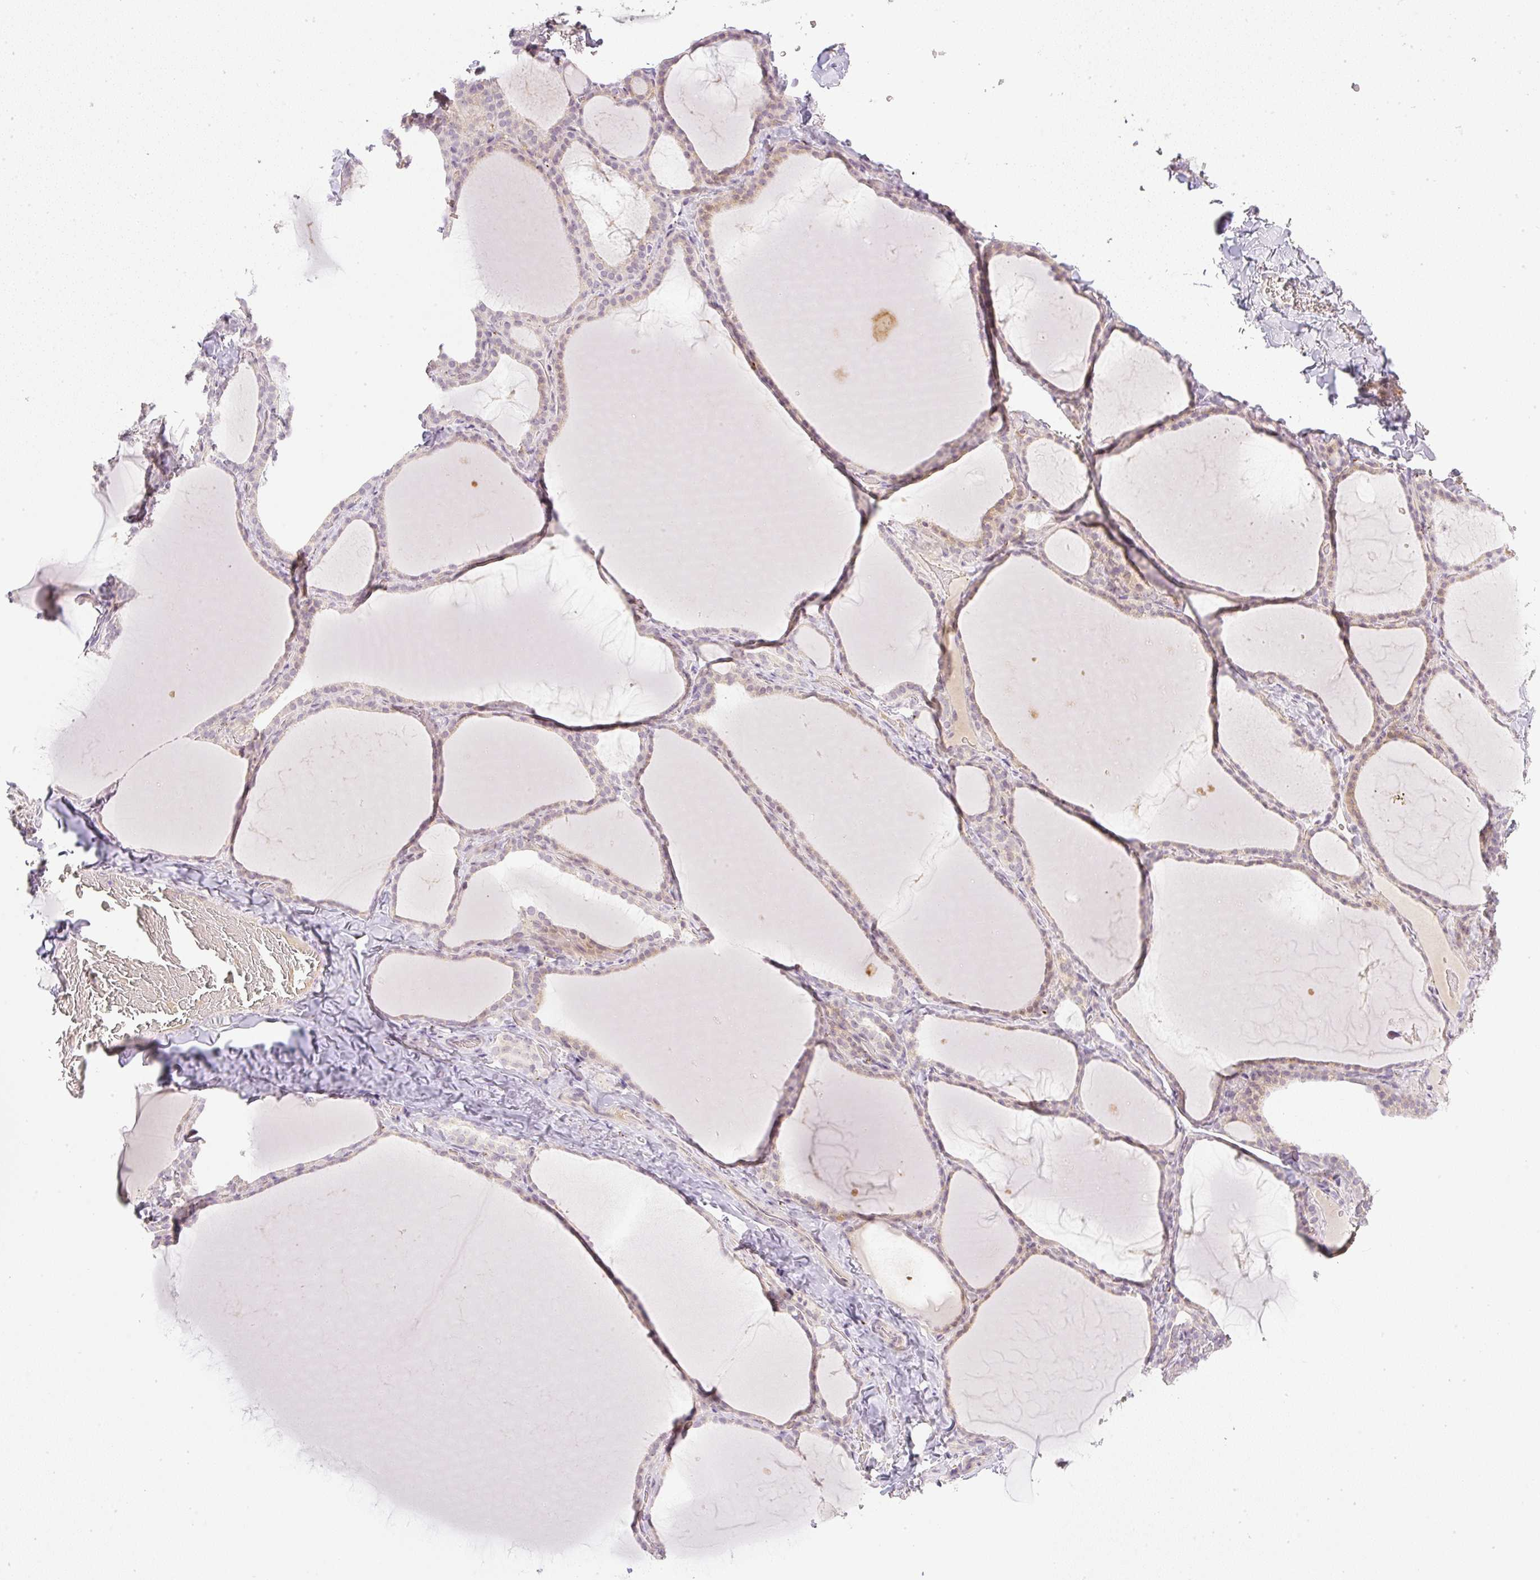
{"staining": {"intensity": "weak", "quantity": "25%-75%", "location": "cytoplasmic/membranous,nuclear"}, "tissue": "thyroid gland", "cell_type": "Glandular cells", "image_type": "normal", "snomed": [{"axis": "morphology", "description": "Normal tissue, NOS"}, {"axis": "topography", "description": "Thyroid gland"}], "caption": "DAB immunohistochemical staining of benign thyroid gland displays weak cytoplasmic/membranous,nuclear protein staining in approximately 25%-75% of glandular cells.", "gene": "AAR2", "patient": {"sex": "female", "age": 22}}